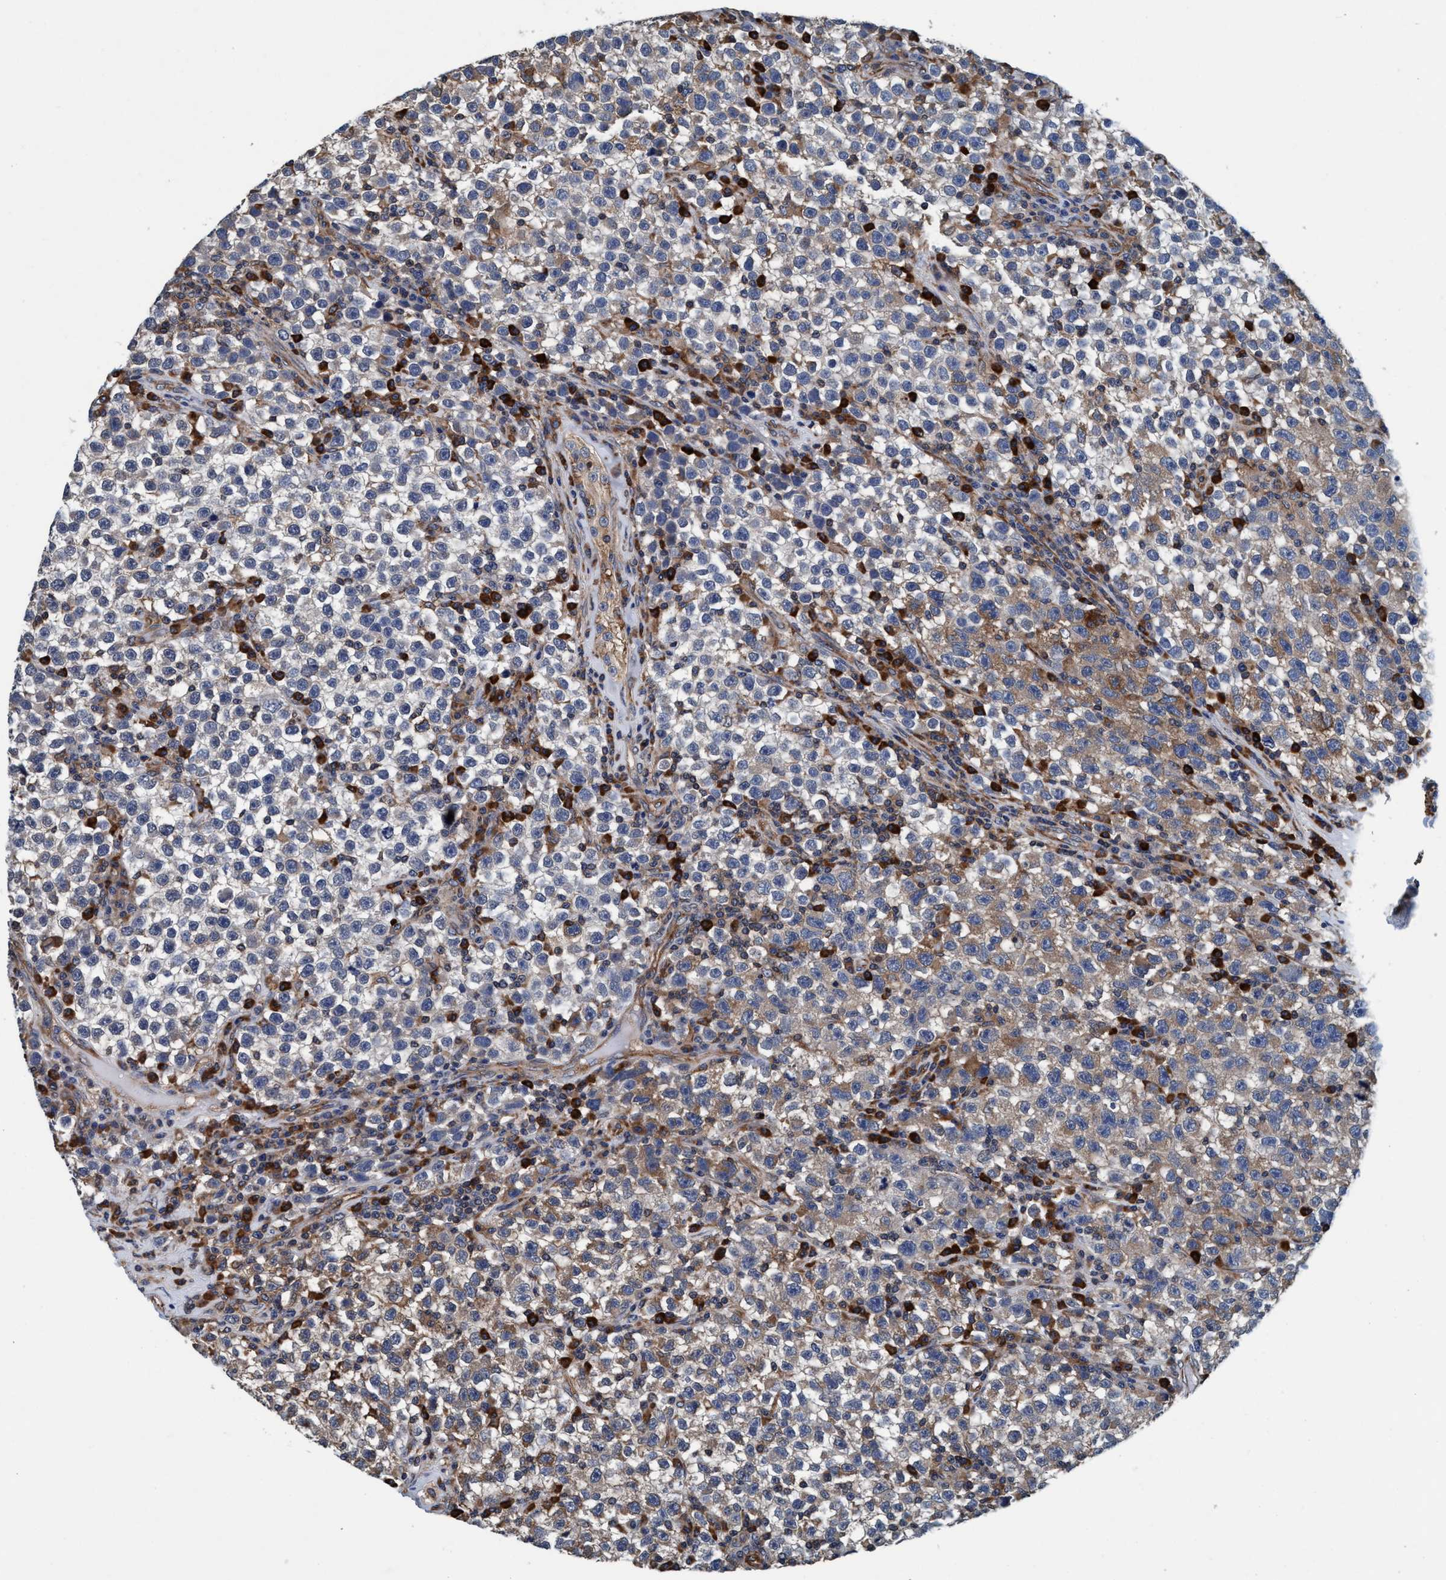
{"staining": {"intensity": "weak", "quantity": "<25%", "location": "cytoplasmic/membranous"}, "tissue": "testis cancer", "cell_type": "Tumor cells", "image_type": "cancer", "snomed": [{"axis": "morphology", "description": "Seminoma, NOS"}, {"axis": "topography", "description": "Testis"}], "caption": "Testis cancer (seminoma) was stained to show a protein in brown. There is no significant positivity in tumor cells.", "gene": "ENDOG", "patient": {"sex": "male", "age": 22}}